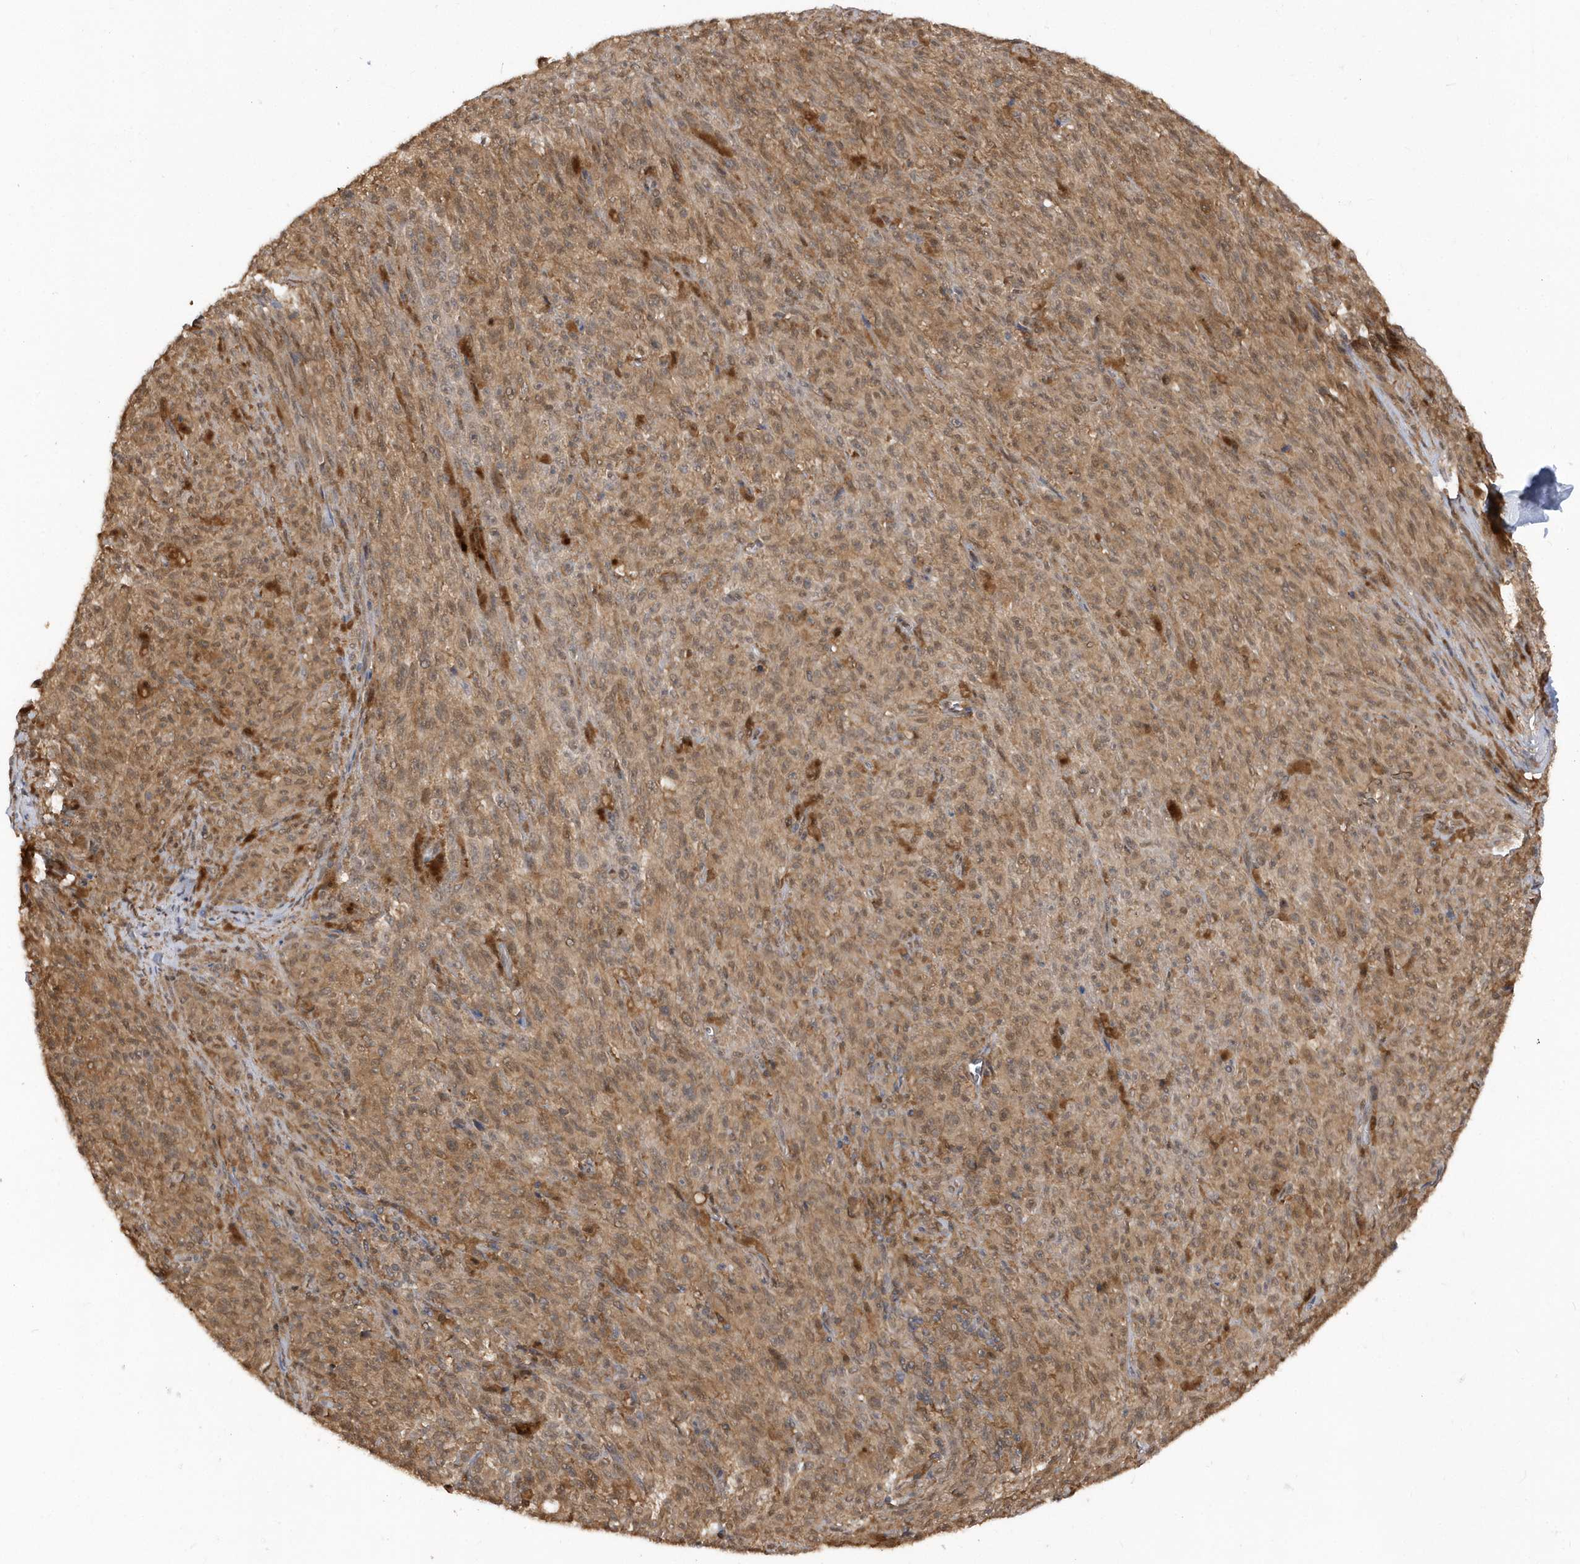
{"staining": {"intensity": "moderate", "quantity": ">75%", "location": "cytoplasmic/membranous"}, "tissue": "melanoma", "cell_type": "Tumor cells", "image_type": "cancer", "snomed": [{"axis": "morphology", "description": "Malignant melanoma, NOS"}, {"axis": "topography", "description": "Skin"}], "caption": "A high-resolution histopathology image shows immunohistochemistry (IHC) staining of malignant melanoma, which shows moderate cytoplasmic/membranous positivity in approximately >75% of tumor cells. (DAB (3,3'-diaminobenzidine) IHC with brightfield microscopy, high magnification).", "gene": "RPE", "patient": {"sex": "female", "age": 82}}